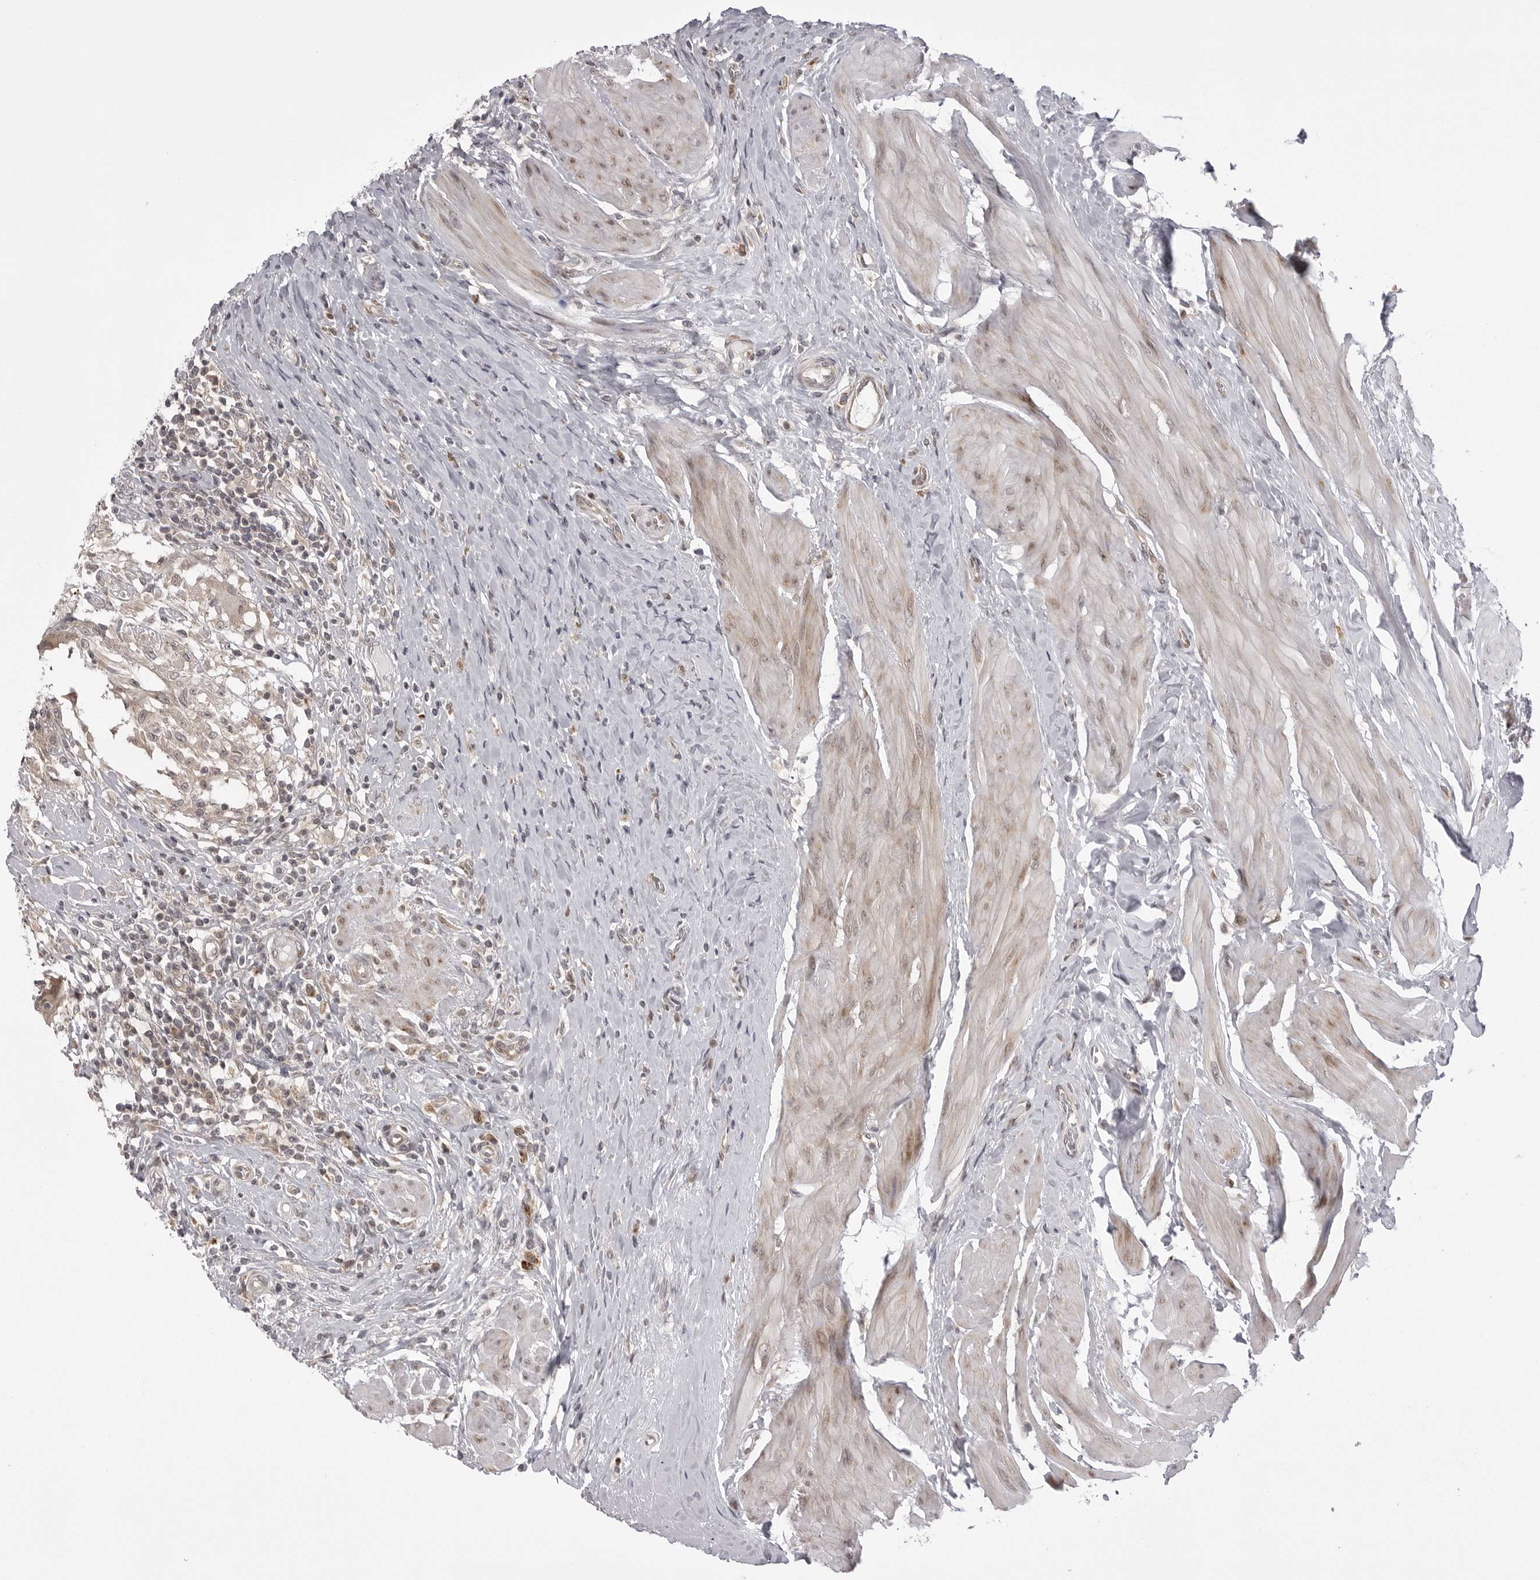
{"staining": {"intensity": "weak", "quantity": "<25%", "location": "cytoplasmic/membranous"}, "tissue": "urothelial cancer", "cell_type": "Tumor cells", "image_type": "cancer", "snomed": [{"axis": "morphology", "description": "Normal tissue, NOS"}, {"axis": "morphology", "description": "Urothelial carcinoma, Low grade"}, {"axis": "topography", "description": "Smooth muscle"}, {"axis": "topography", "description": "Urinary bladder"}], "caption": "Tumor cells show no significant expression in low-grade urothelial carcinoma.", "gene": "PTK2B", "patient": {"sex": "male", "age": 60}}